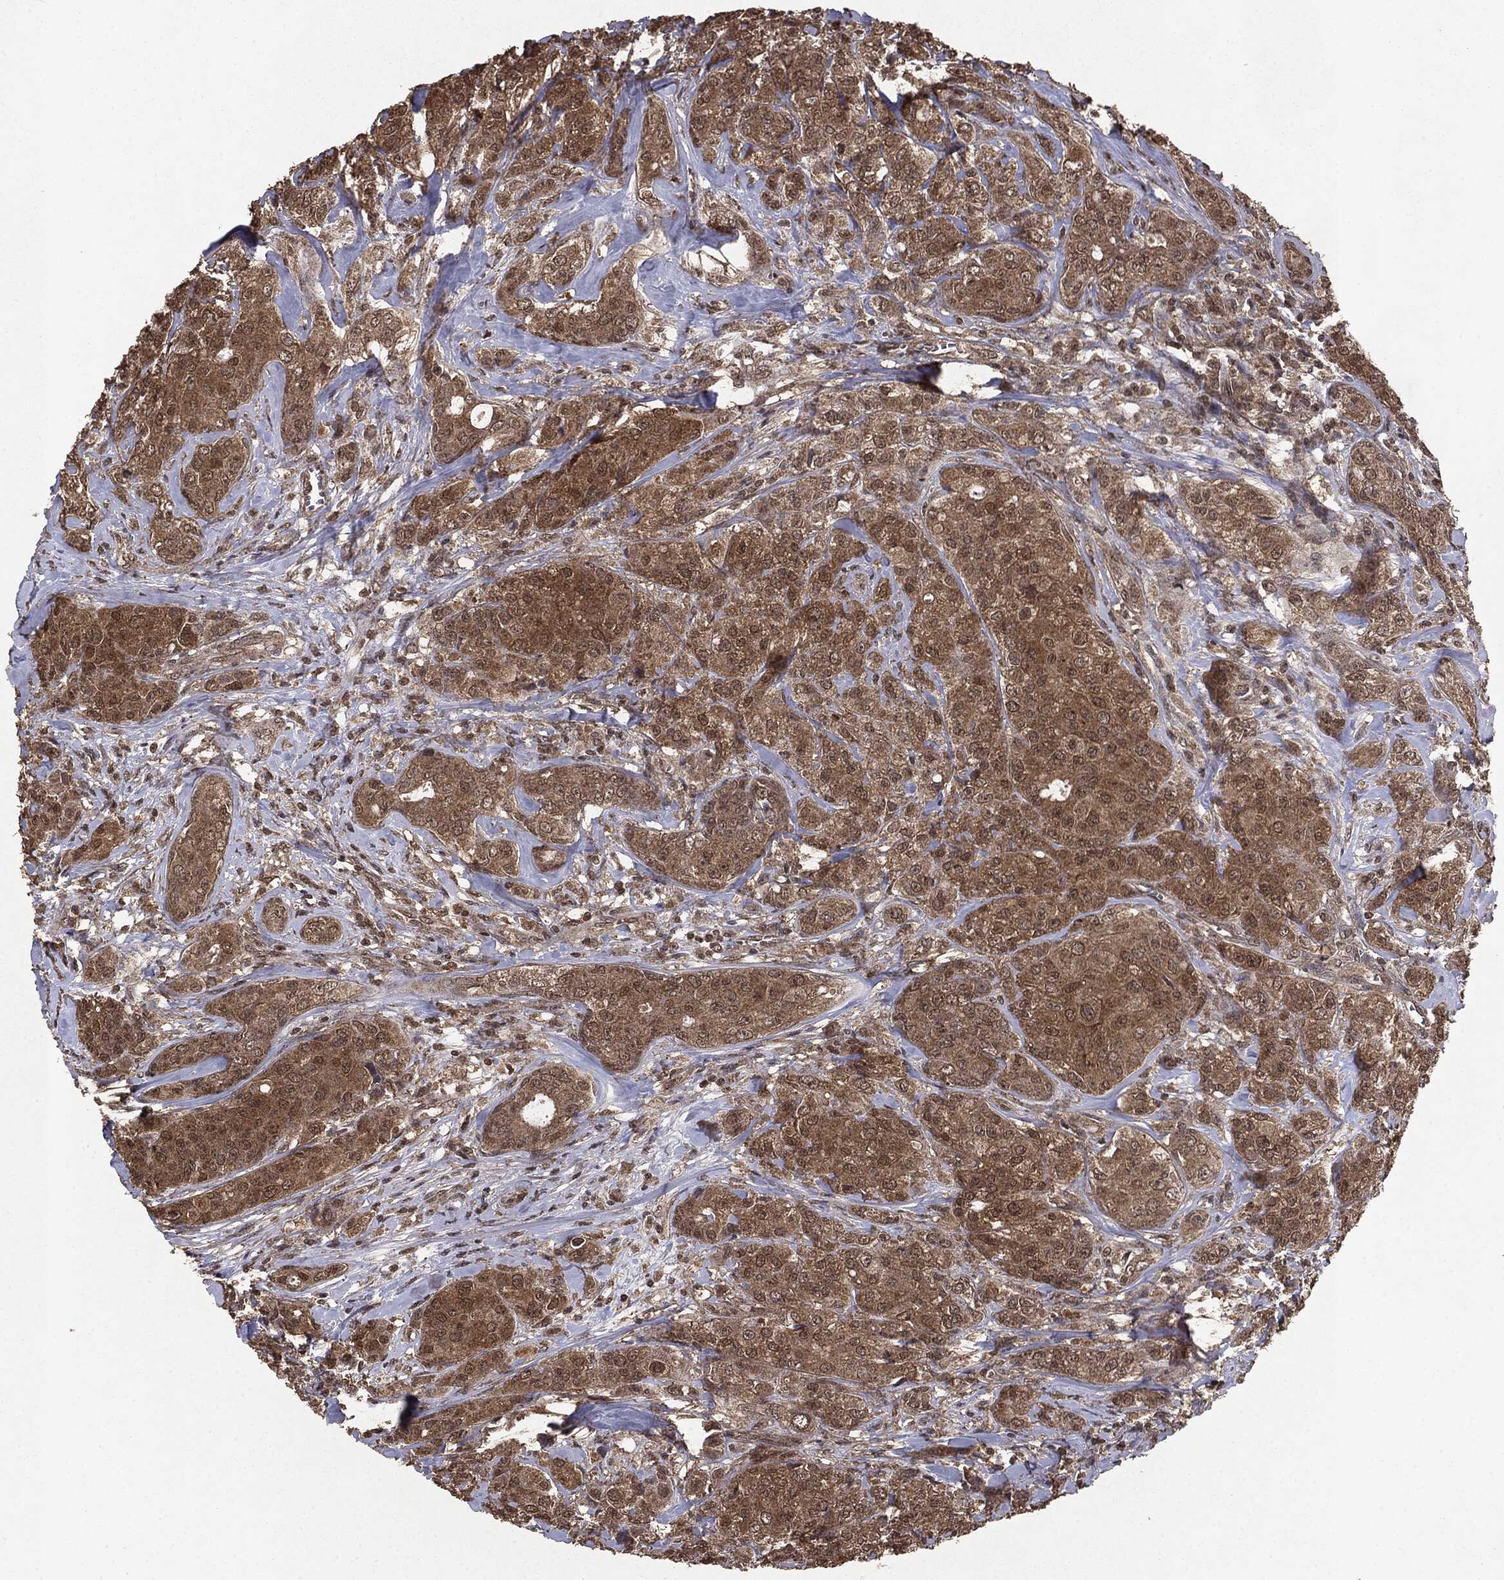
{"staining": {"intensity": "weak", "quantity": ">75%", "location": "cytoplasmic/membranous,nuclear"}, "tissue": "breast cancer", "cell_type": "Tumor cells", "image_type": "cancer", "snomed": [{"axis": "morphology", "description": "Normal tissue, NOS"}, {"axis": "morphology", "description": "Duct carcinoma"}, {"axis": "topography", "description": "Breast"}], "caption": "DAB (3,3'-diaminobenzidine) immunohistochemical staining of human breast cancer (infiltrating ductal carcinoma) demonstrates weak cytoplasmic/membranous and nuclear protein positivity in approximately >75% of tumor cells.", "gene": "PEBP1", "patient": {"sex": "female", "age": 43}}